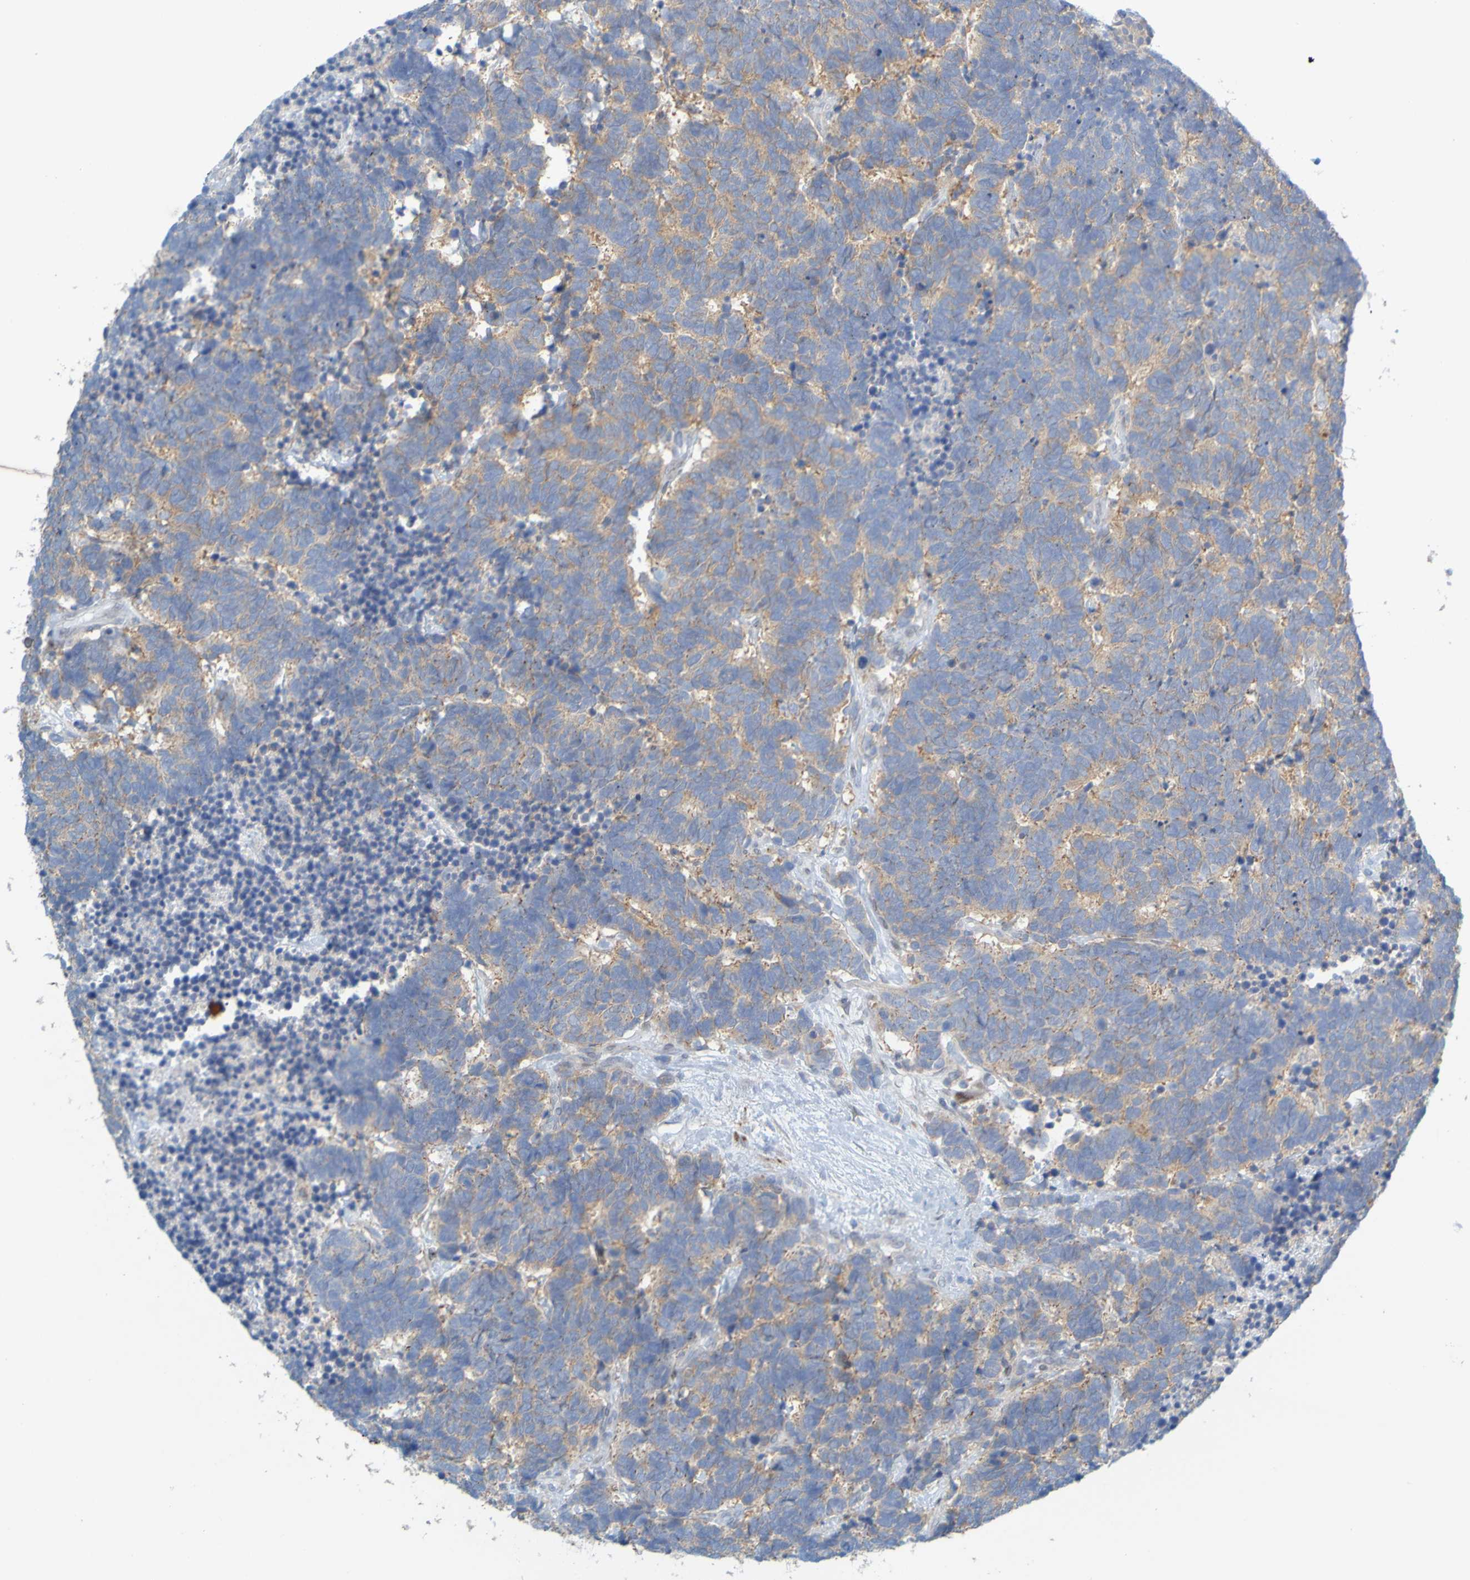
{"staining": {"intensity": "weak", "quantity": ">75%", "location": "cytoplasmic/membranous"}, "tissue": "carcinoid", "cell_type": "Tumor cells", "image_type": "cancer", "snomed": [{"axis": "morphology", "description": "Carcinoma, NOS"}, {"axis": "morphology", "description": "Carcinoid, malignant, NOS"}, {"axis": "topography", "description": "Urinary bladder"}], "caption": "This is a photomicrograph of immunohistochemistry (IHC) staining of carcinoma, which shows weak expression in the cytoplasmic/membranous of tumor cells.", "gene": "MAG", "patient": {"sex": "male", "age": 57}}